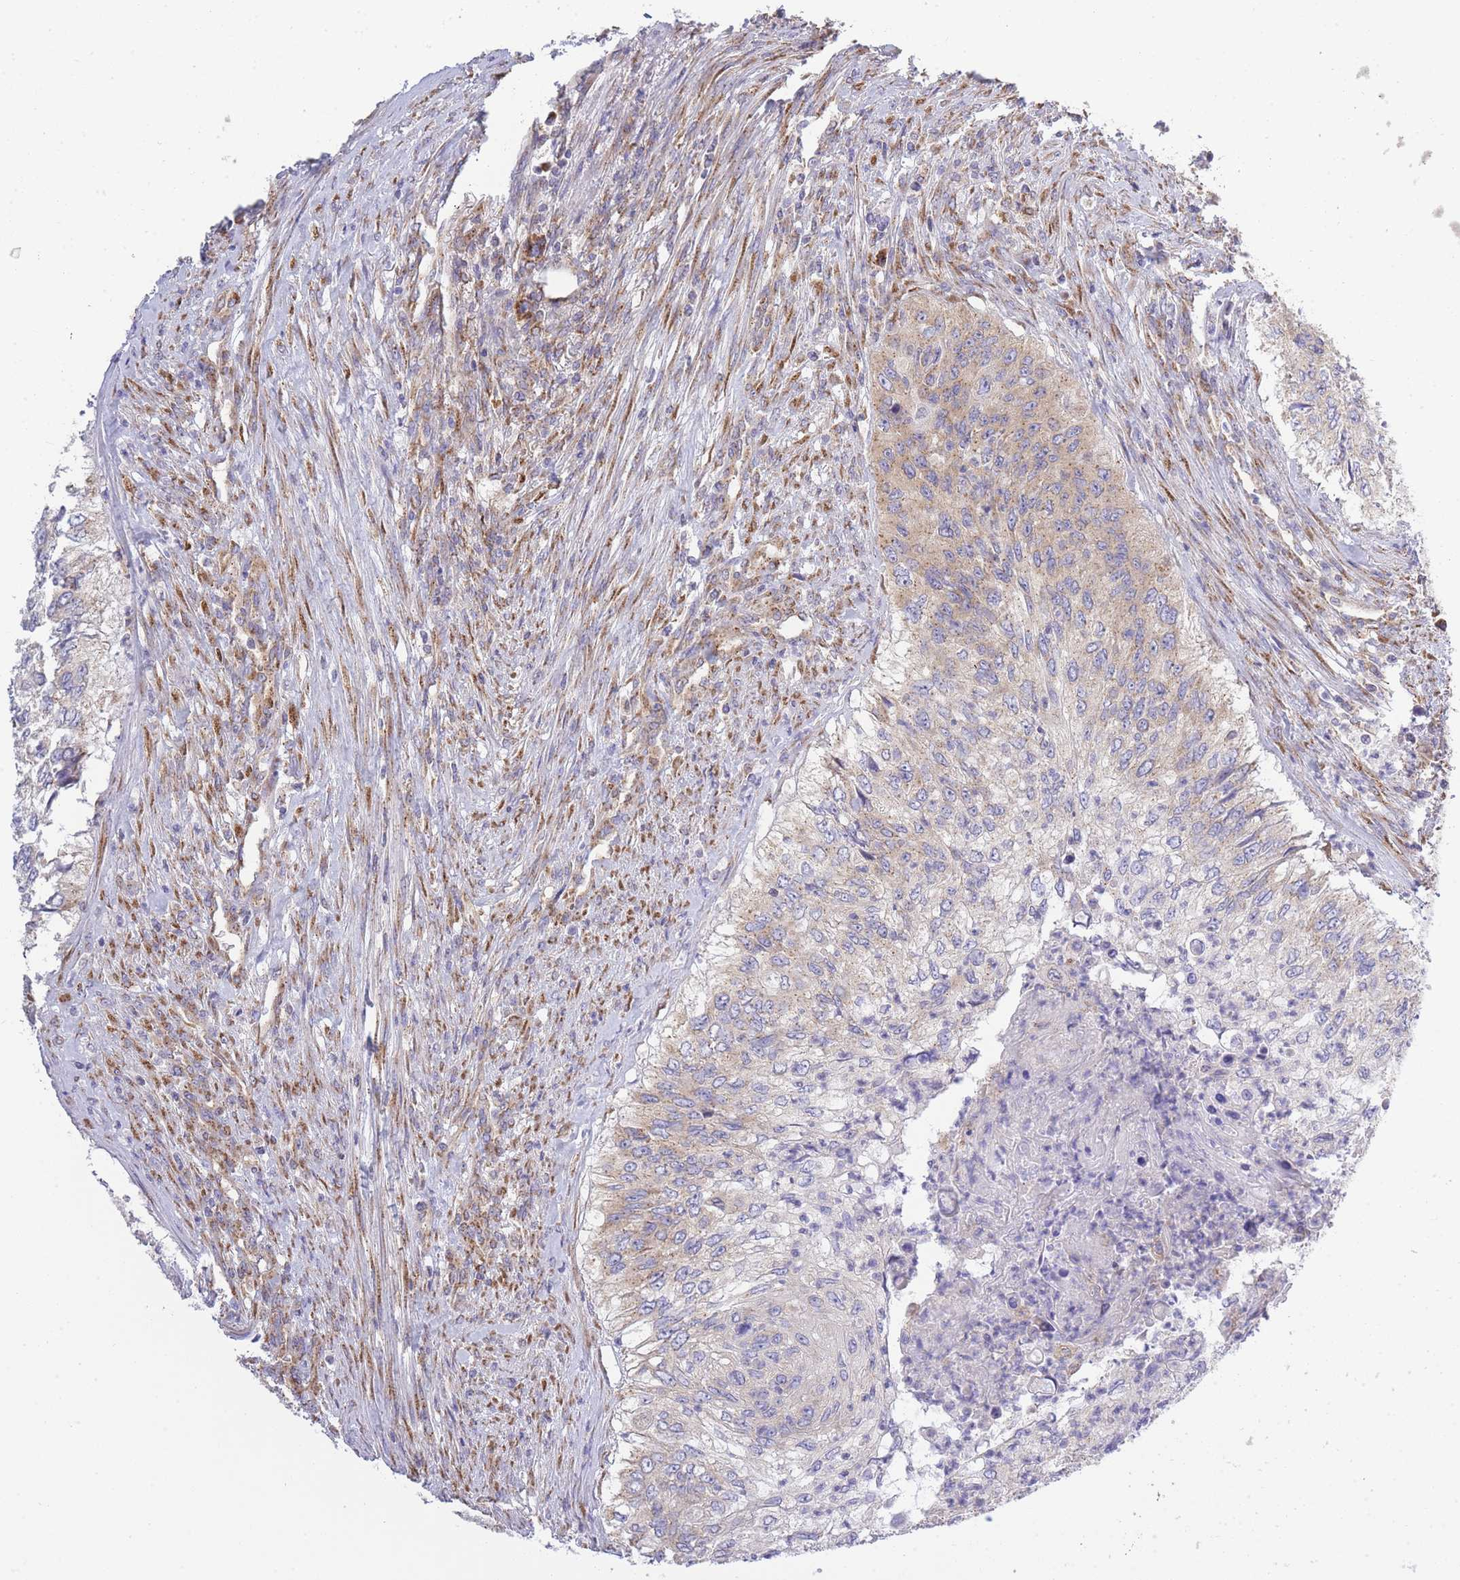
{"staining": {"intensity": "weak", "quantity": "<25%", "location": "cytoplasmic/membranous"}, "tissue": "urothelial cancer", "cell_type": "Tumor cells", "image_type": "cancer", "snomed": [{"axis": "morphology", "description": "Urothelial carcinoma, High grade"}, {"axis": "topography", "description": "Urinary bladder"}], "caption": "IHC of urothelial cancer exhibits no positivity in tumor cells.", "gene": "COPG2", "patient": {"sex": "female", "age": 60}}